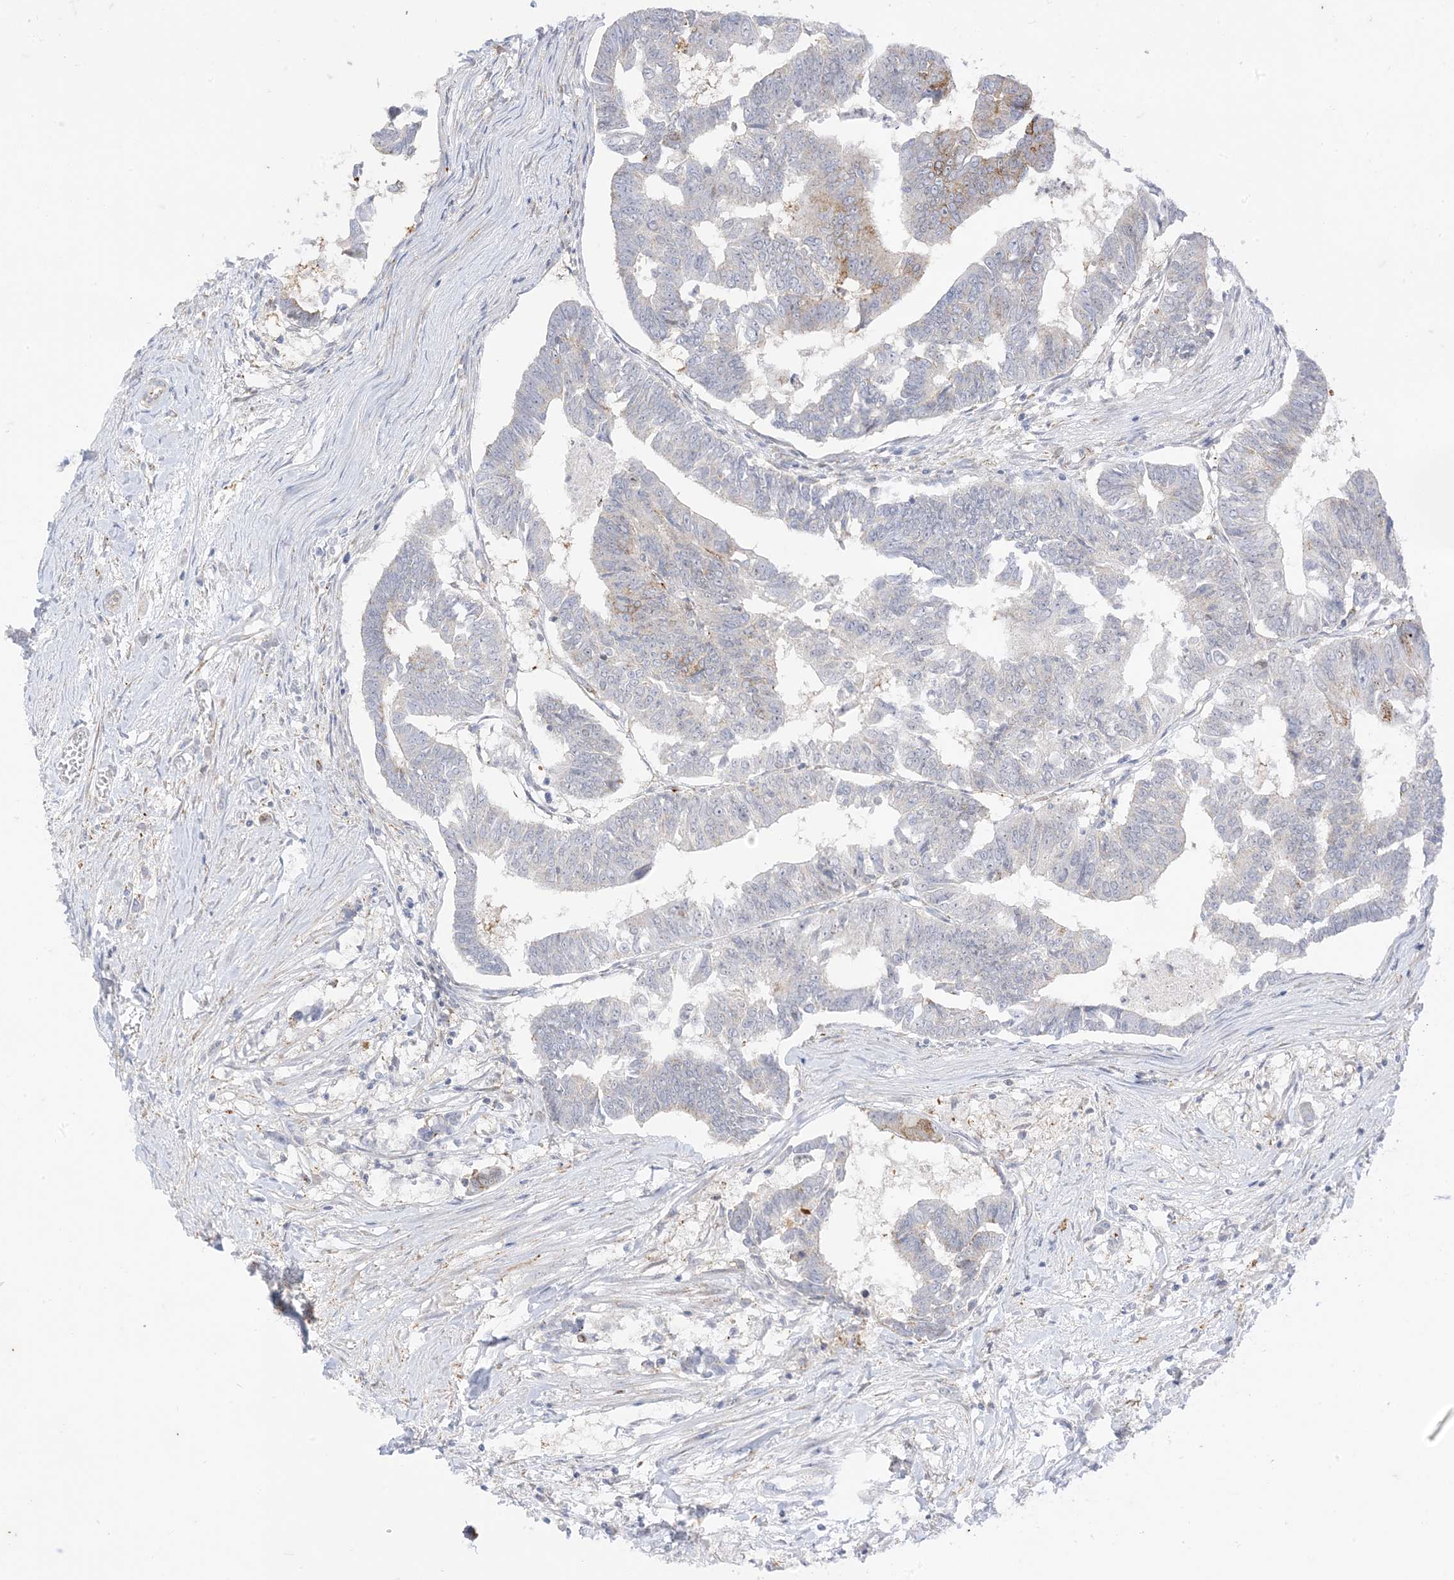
{"staining": {"intensity": "weak", "quantity": "<25%", "location": "cytoplasmic/membranous"}, "tissue": "colorectal cancer", "cell_type": "Tumor cells", "image_type": "cancer", "snomed": [{"axis": "morphology", "description": "Adenocarcinoma, NOS"}, {"axis": "topography", "description": "Rectum"}], "caption": "Tumor cells show no significant protein expression in adenocarcinoma (colorectal). (DAB (3,3'-diaminobenzidine) IHC, high magnification).", "gene": "RAC1", "patient": {"sex": "female", "age": 65}}